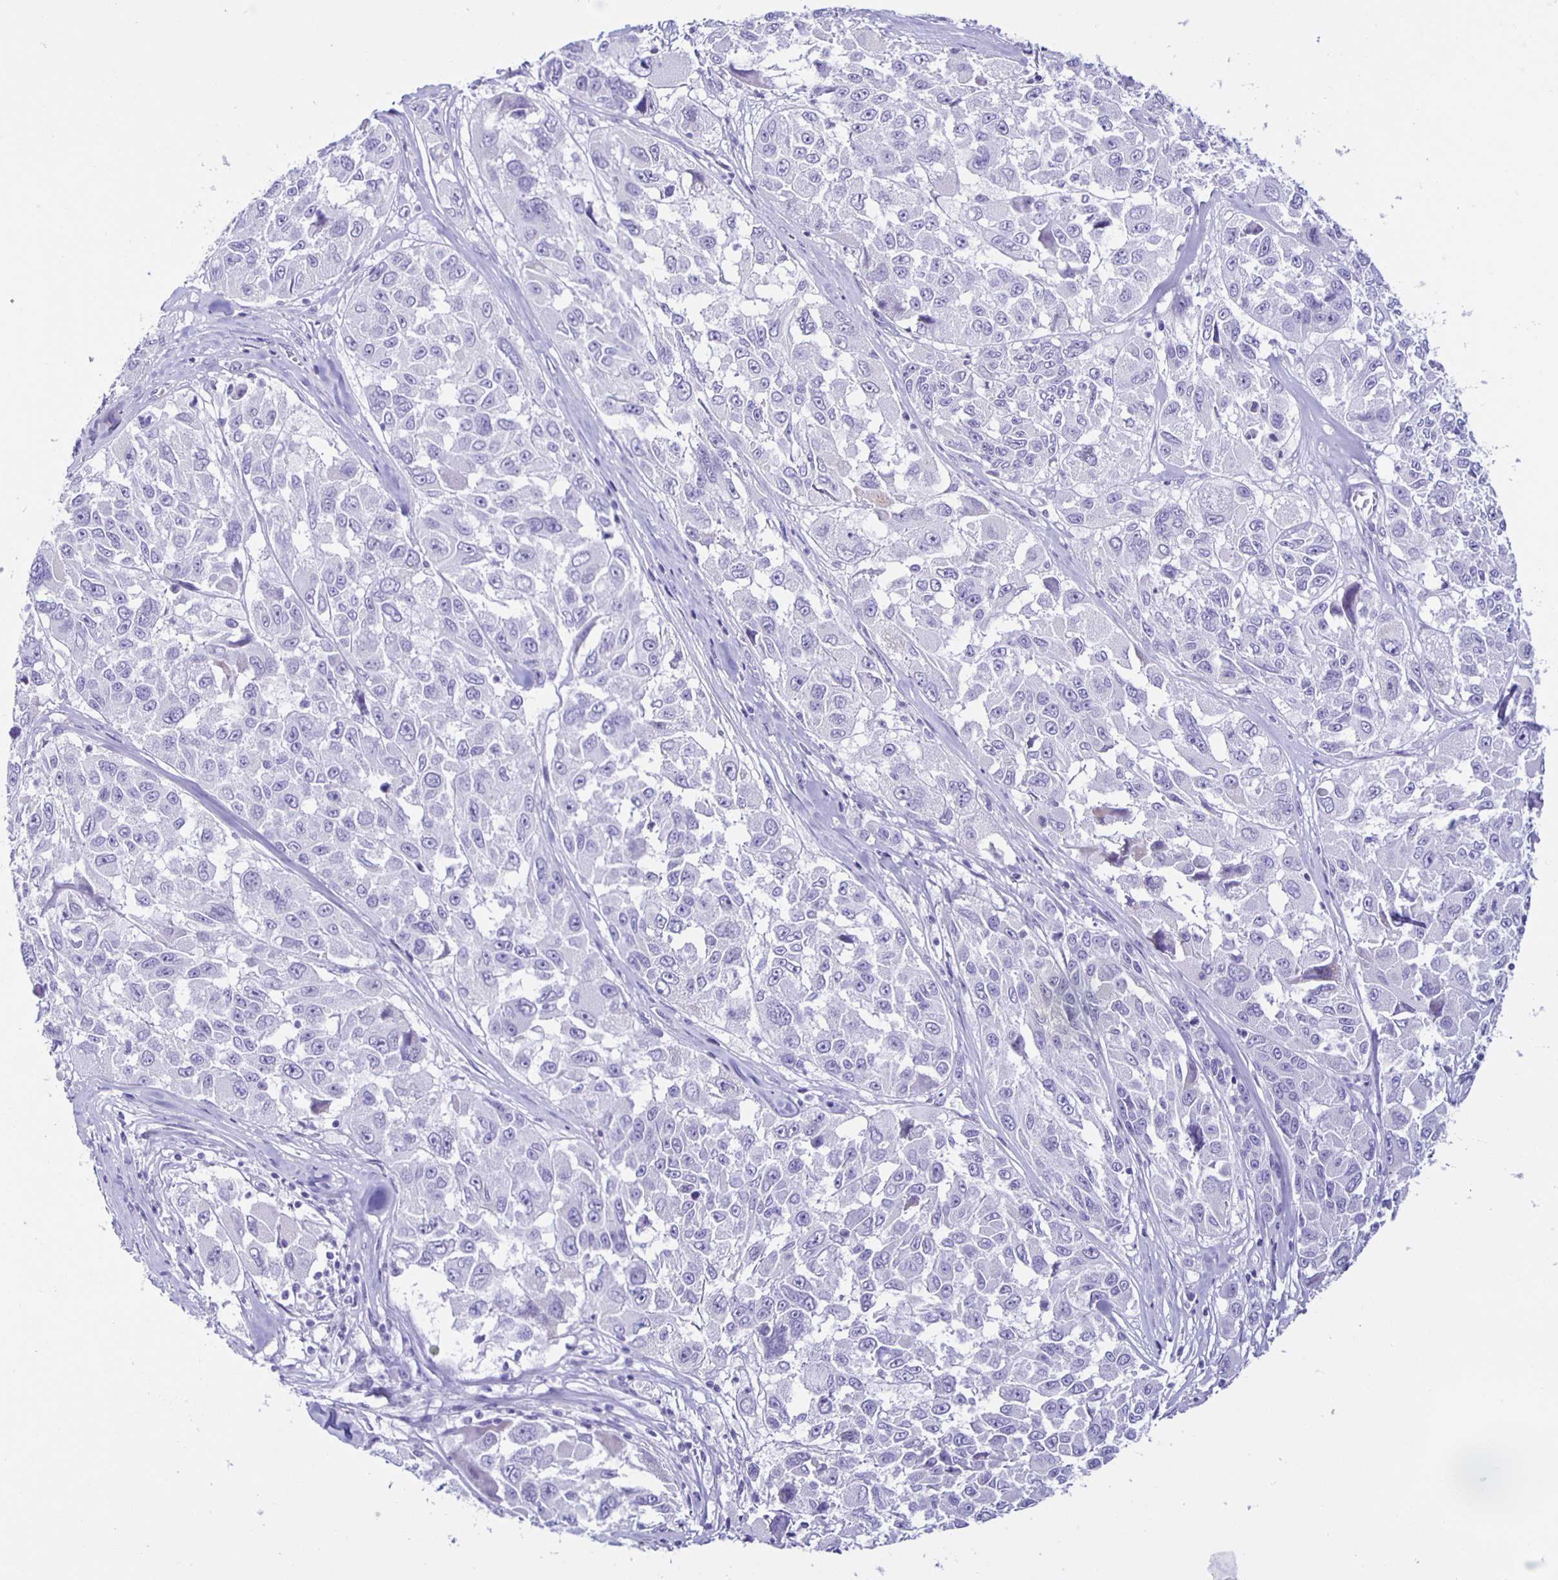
{"staining": {"intensity": "negative", "quantity": "none", "location": "none"}, "tissue": "melanoma", "cell_type": "Tumor cells", "image_type": "cancer", "snomed": [{"axis": "morphology", "description": "Malignant melanoma, NOS"}, {"axis": "topography", "description": "Skin"}], "caption": "Melanoma was stained to show a protein in brown. There is no significant positivity in tumor cells.", "gene": "AQP6", "patient": {"sex": "female", "age": 66}}